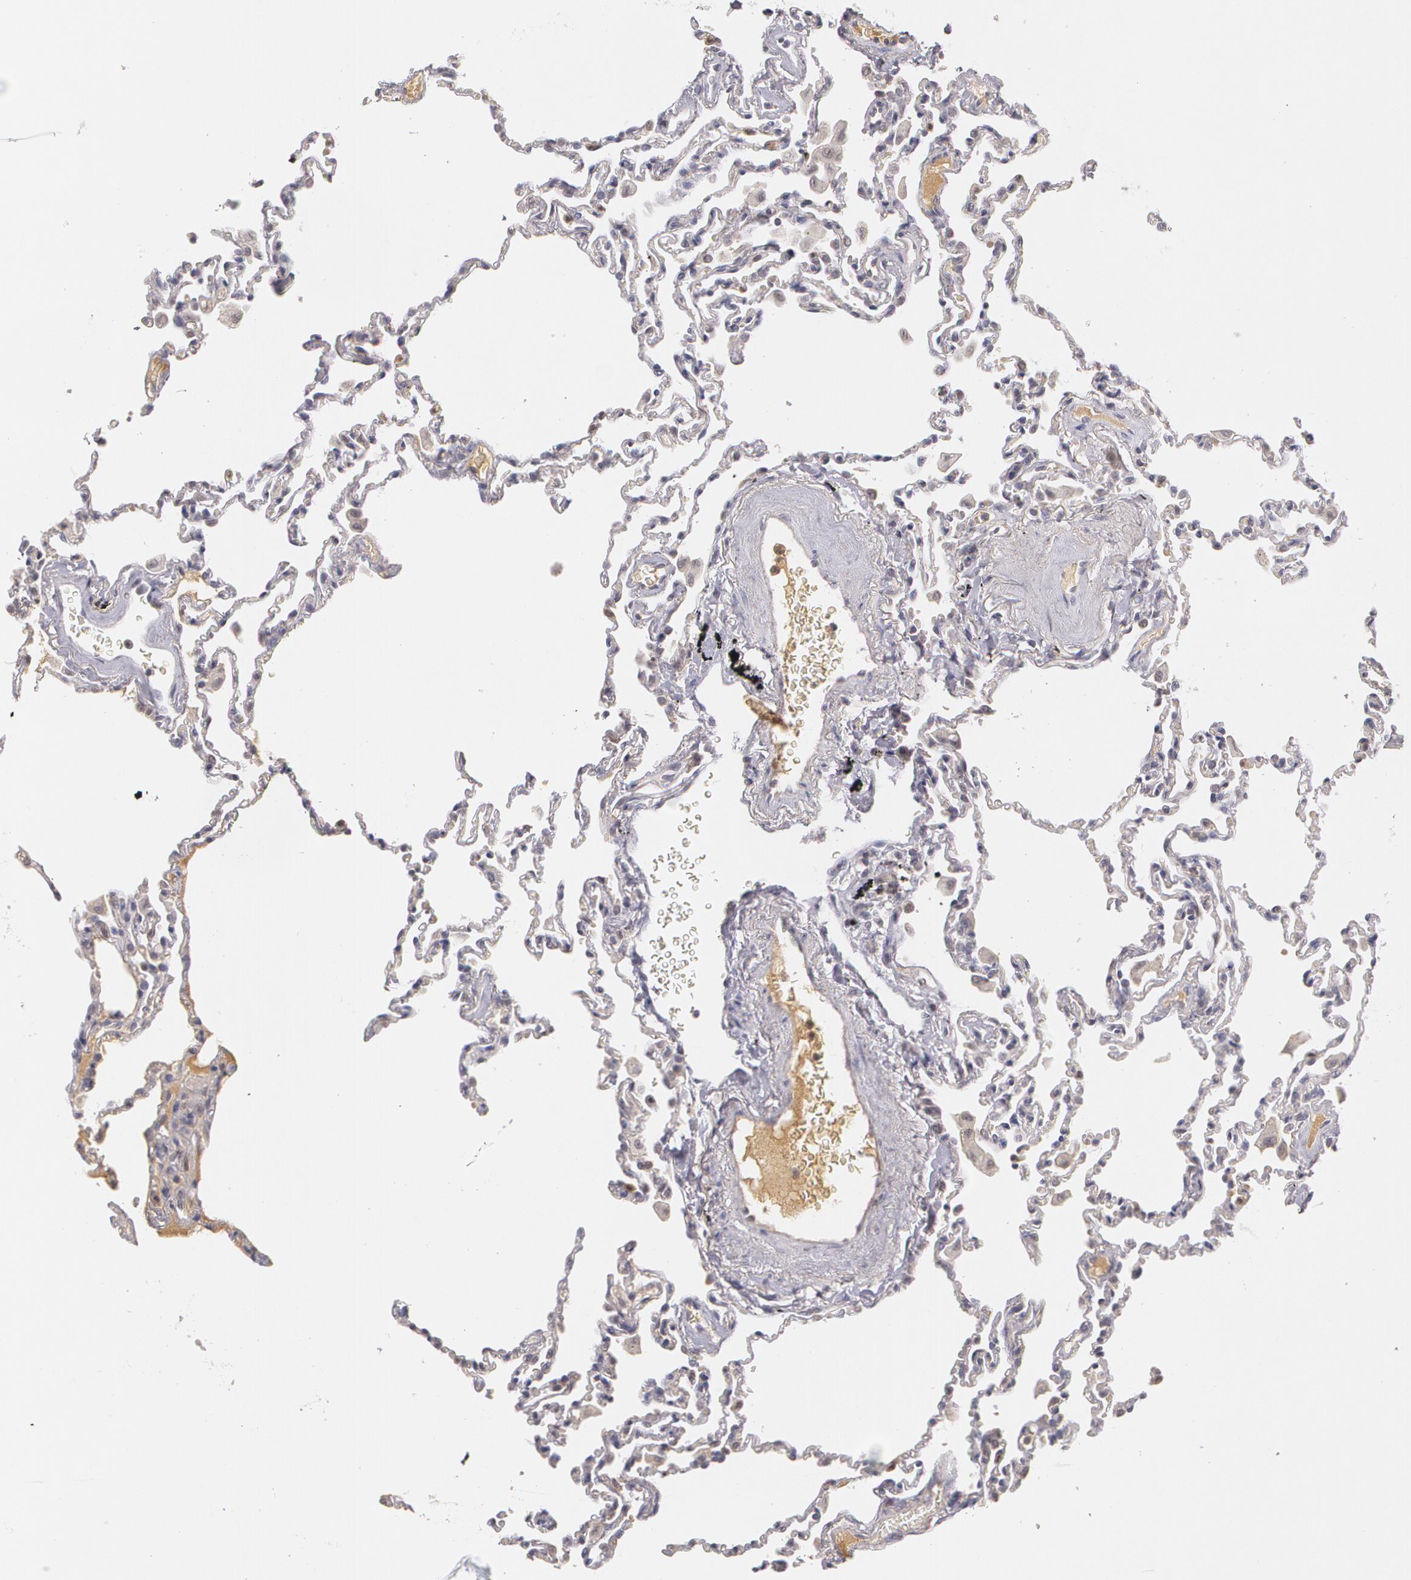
{"staining": {"intensity": "weak", "quantity": "<25%", "location": "nuclear"}, "tissue": "lung", "cell_type": "Alveolar cells", "image_type": "normal", "snomed": [{"axis": "morphology", "description": "Normal tissue, NOS"}, {"axis": "topography", "description": "Lung"}], "caption": "The IHC histopathology image has no significant staining in alveolar cells of lung. Brightfield microscopy of immunohistochemistry (IHC) stained with DAB (brown) and hematoxylin (blue), captured at high magnification.", "gene": "LRG1", "patient": {"sex": "male", "age": 59}}